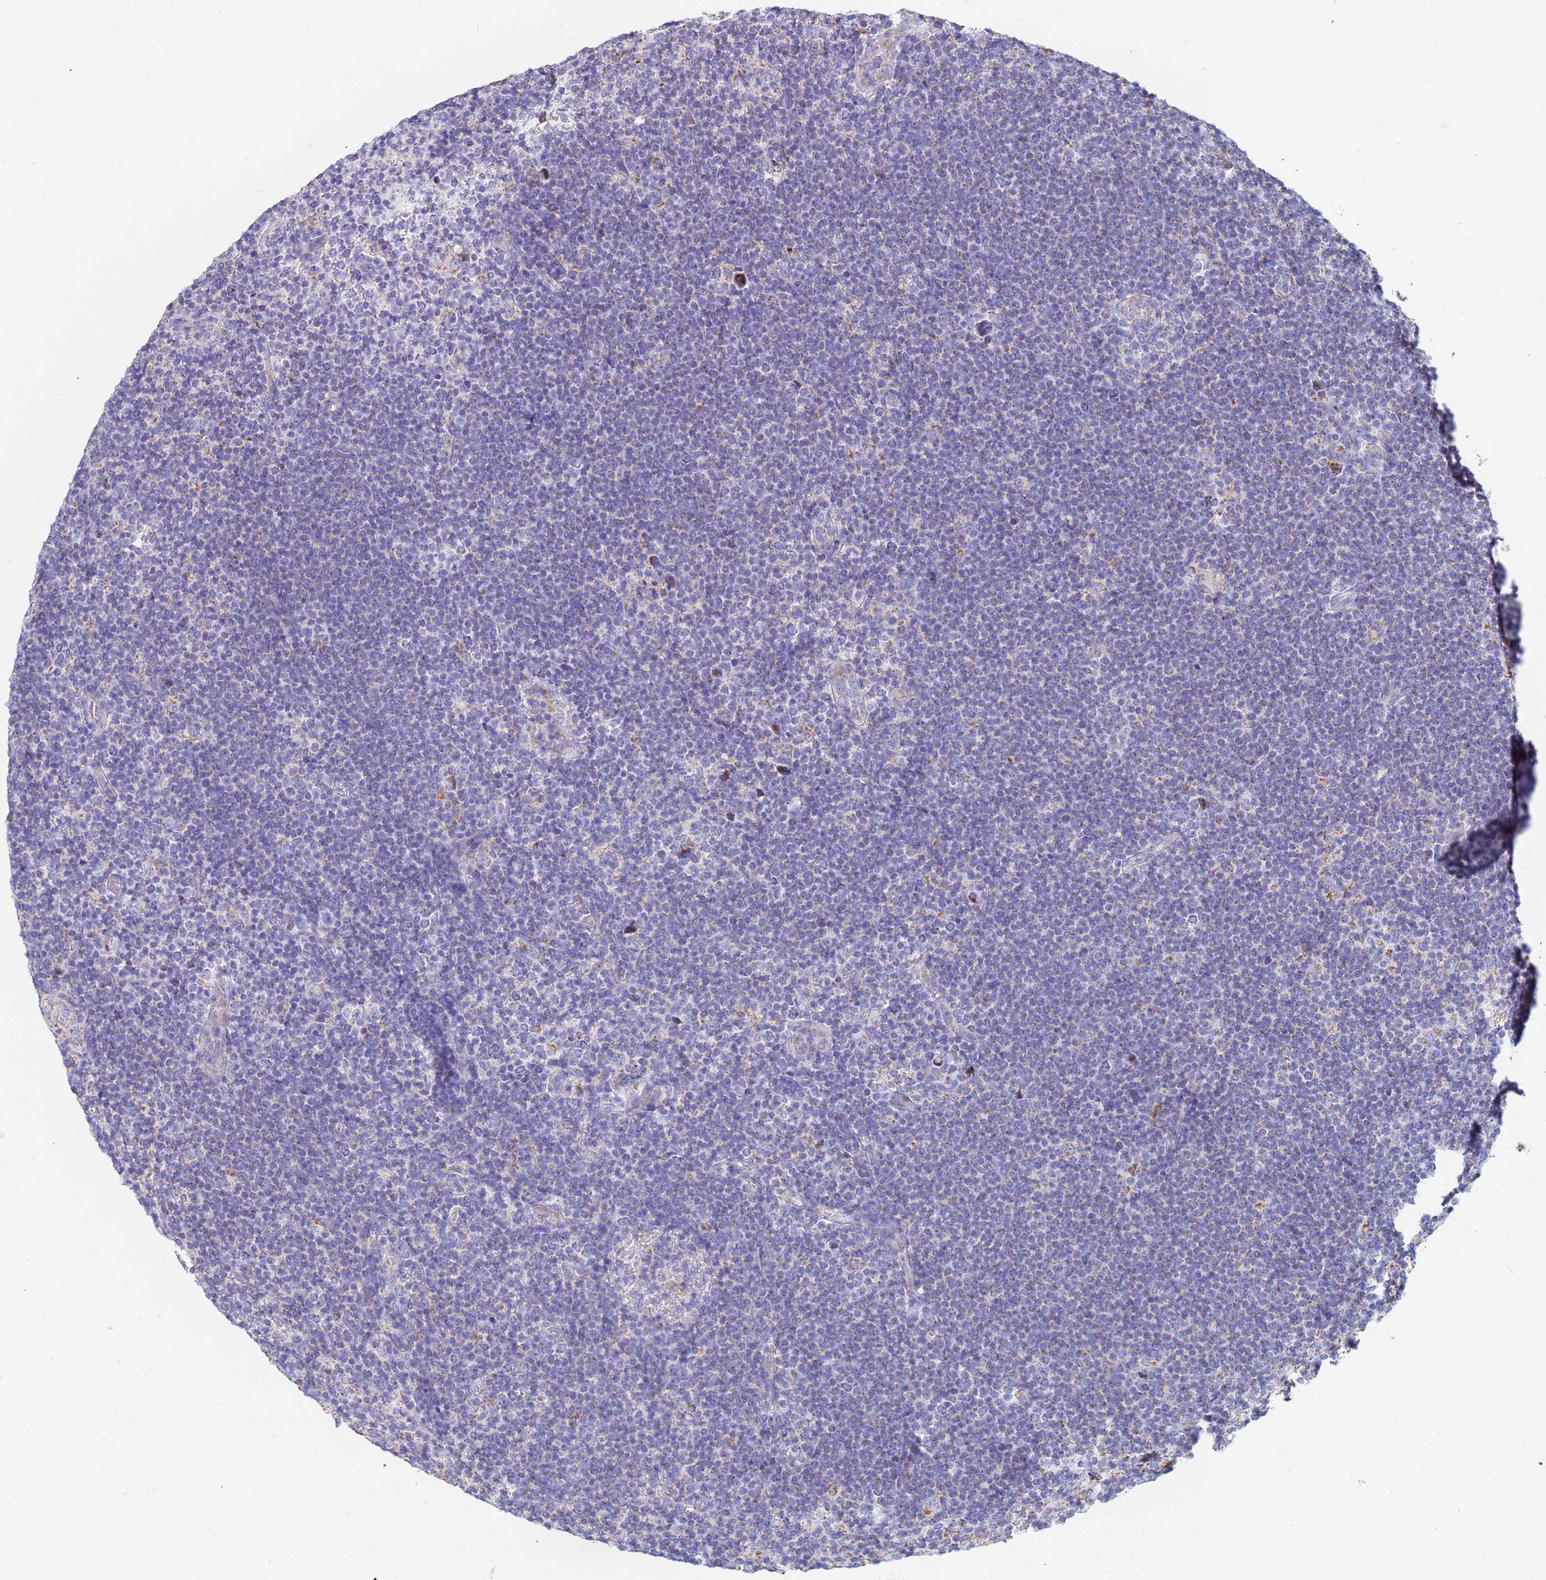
{"staining": {"intensity": "negative", "quantity": "none", "location": "none"}, "tissue": "lymphoma", "cell_type": "Tumor cells", "image_type": "cancer", "snomed": [{"axis": "morphology", "description": "Hodgkin's disease, NOS"}, {"axis": "topography", "description": "Lymph node"}], "caption": "Image shows no protein expression in tumor cells of Hodgkin's disease tissue.", "gene": "UQCRH", "patient": {"sex": "female", "age": 57}}